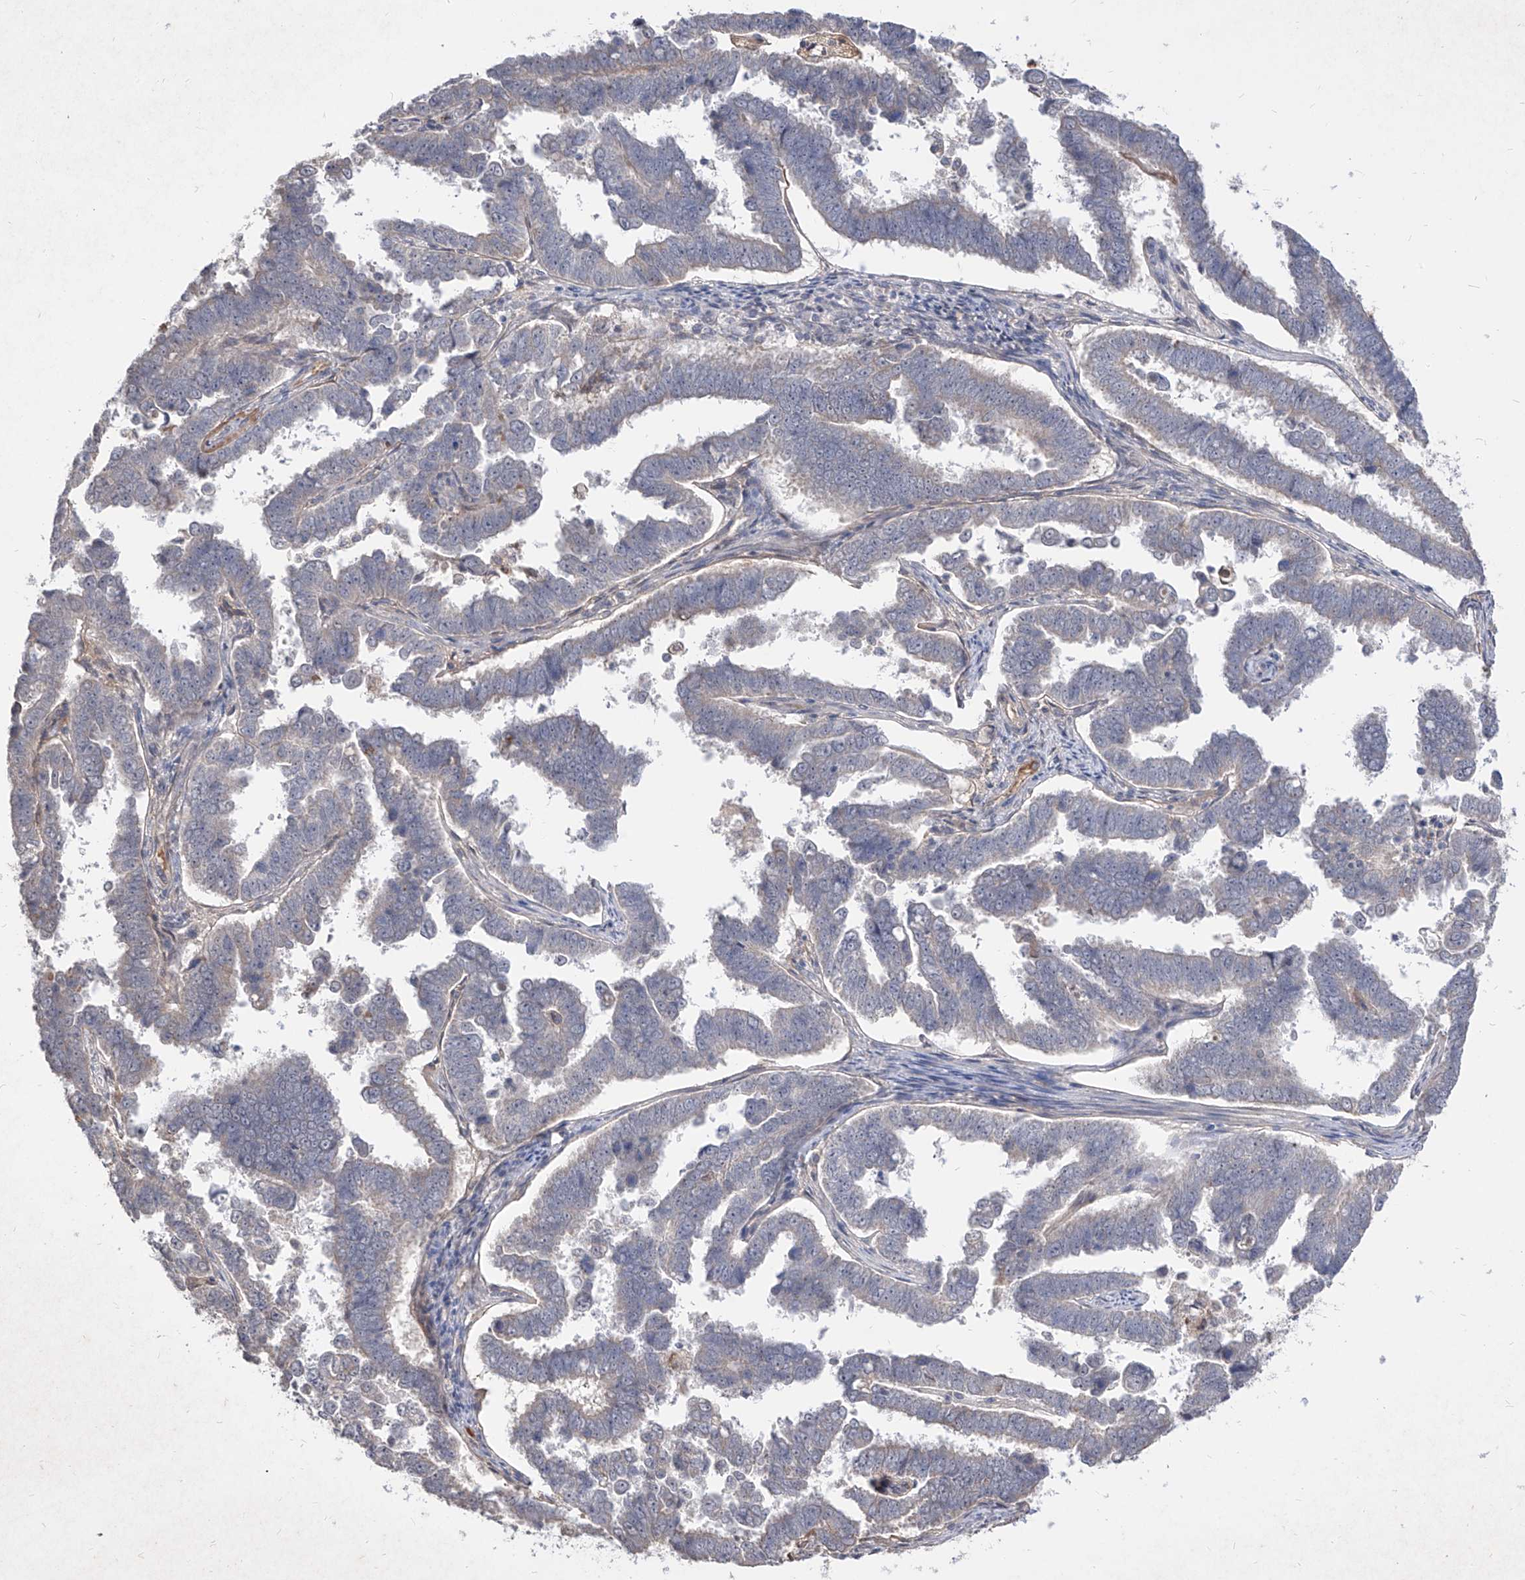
{"staining": {"intensity": "negative", "quantity": "none", "location": "none"}, "tissue": "endometrial cancer", "cell_type": "Tumor cells", "image_type": "cancer", "snomed": [{"axis": "morphology", "description": "Adenocarcinoma, NOS"}, {"axis": "topography", "description": "Endometrium"}], "caption": "A photomicrograph of human endometrial cancer (adenocarcinoma) is negative for staining in tumor cells.", "gene": "C4A", "patient": {"sex": "female", "age": 75}}